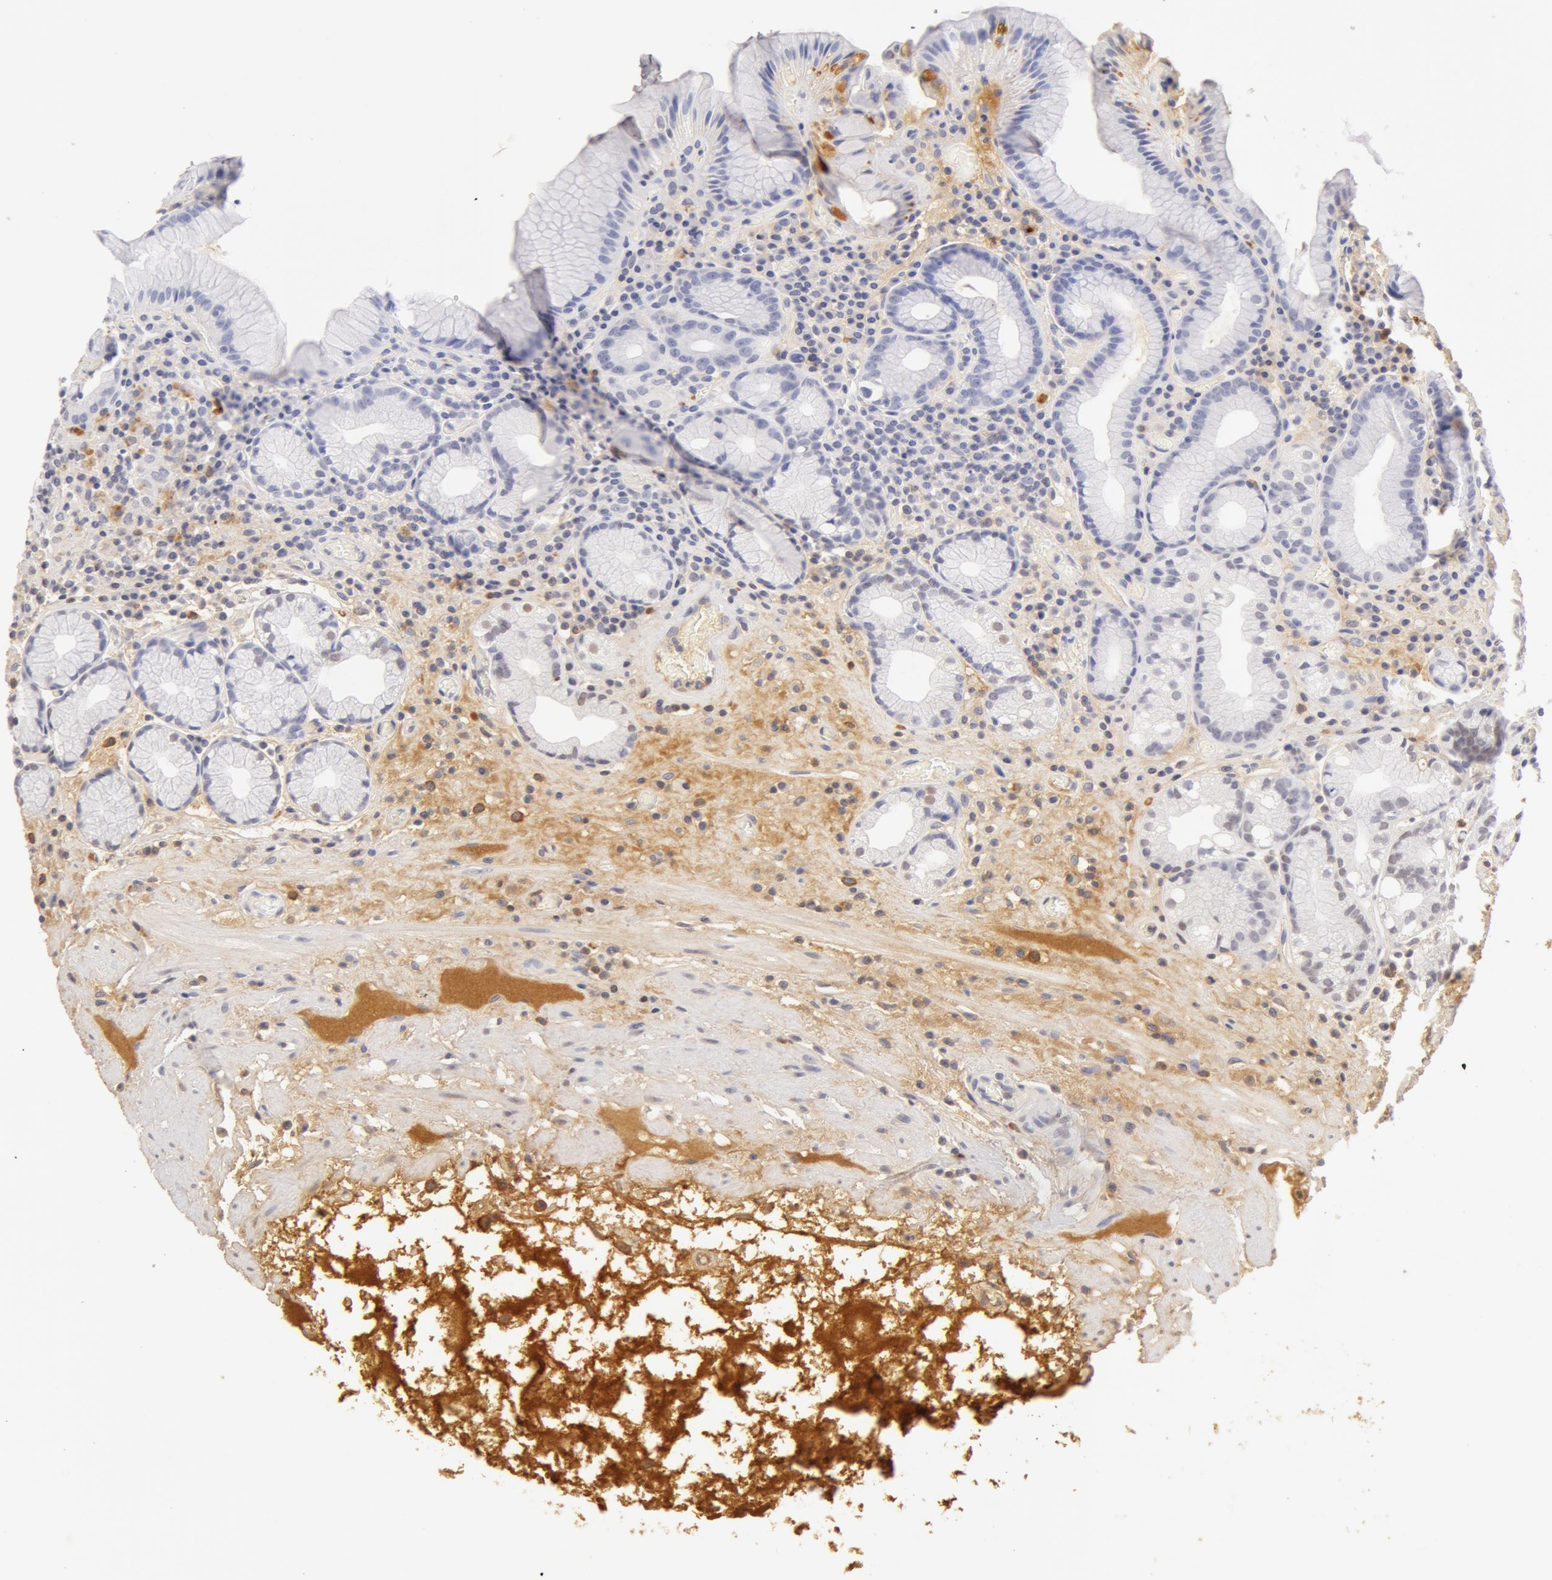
{"staining": {"intensity": "negative", "quantity": "none", "location": "none"}, "tissue": "stomach", "cell_type": "Glandular cells", "image_type": "normal", "snomed": [{"axis": "morphology", "description": "Normal tissue, NOS"}, {"axis": "topography", "description": "Stomach, lower"}, {"axis": "topography", "description": "Duodenum"}], "caption": "High power microscopy micrograph of an immunohistochemistry (IHC) image of benign stomach, revealing no significant staining in glandular cells.", "gene": "AHSG", "patient": {"sex": "male", "age": 84}}